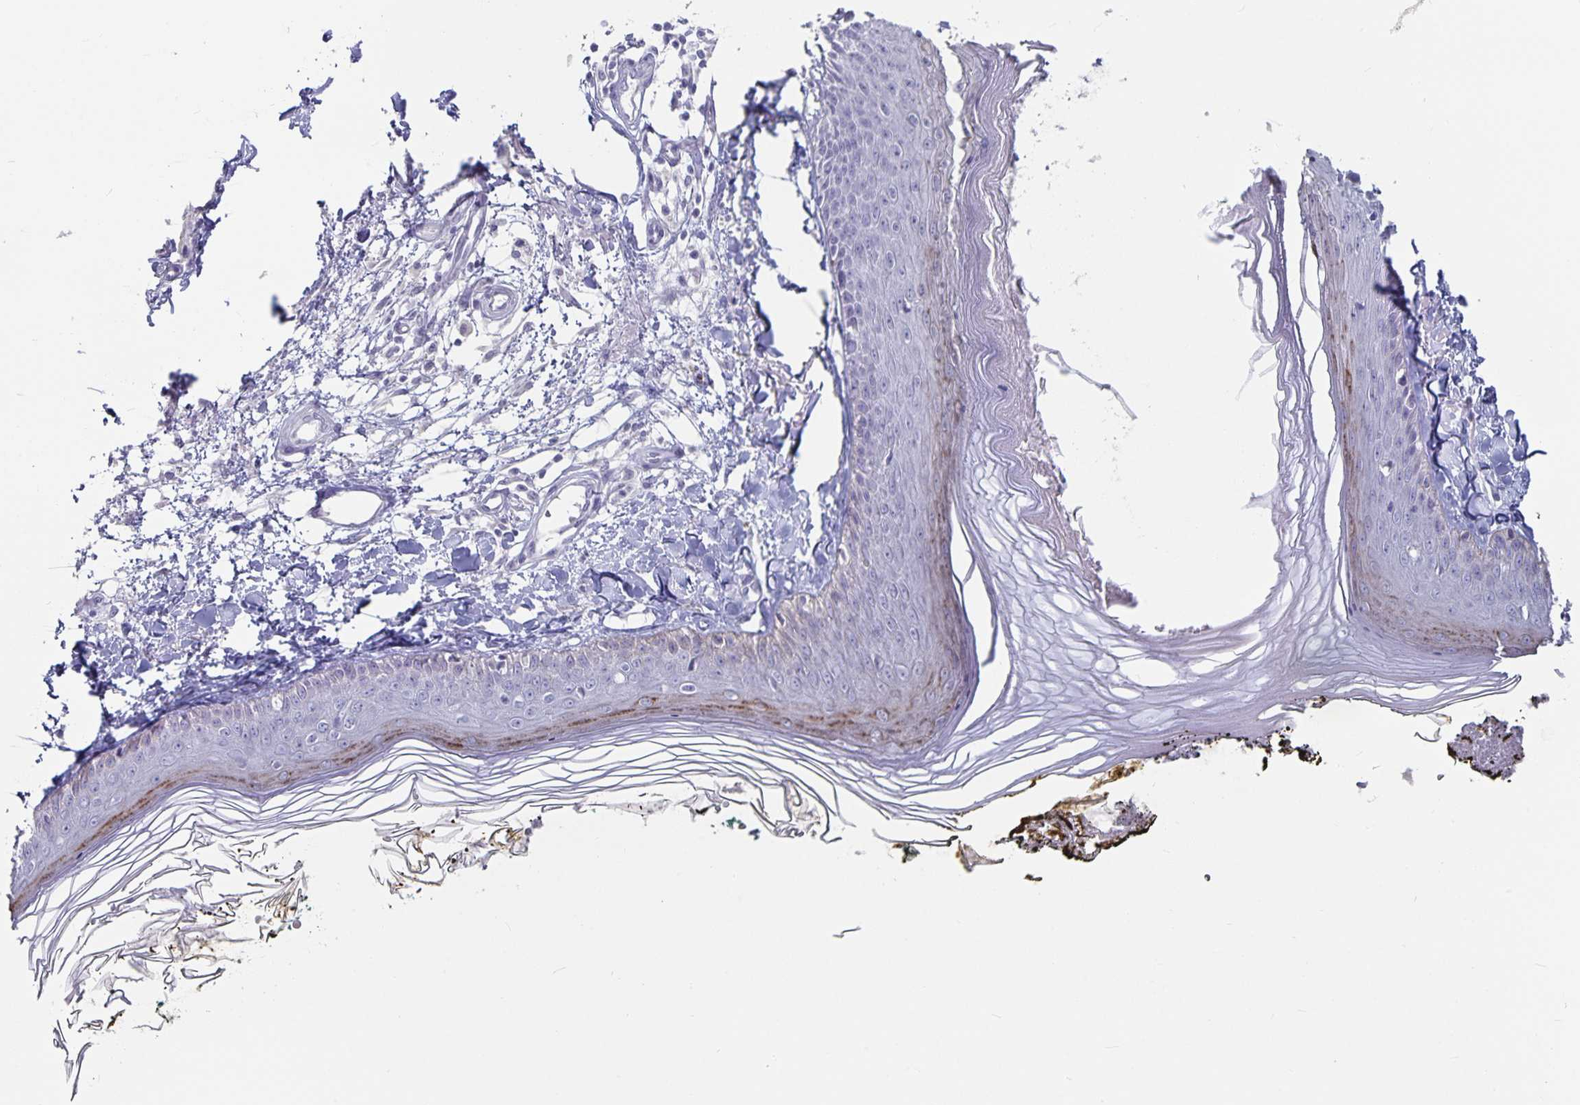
{"staining": {"intensity": "negative", "quantity": "none", "location": "none"}, "tissue": "skin", "cell_type": "Fibroblasts", "image_type": "normal", "snomed": [{"axis": "morphology", "description": "Normal tissue, NOS"}, {"axis": "topography", "description": "Skin"}], "caption": "Benign skin was stained to show a protein in brown. There is no significant positivity in fibroblasts. The staining is performed using DAB (3,3'-diaminobenzidine) brown chromogen with nuclei counter-stained in using hematoxylin.", "gene": "OLIG2", "patient": {"sex": "male", "age": 76}}